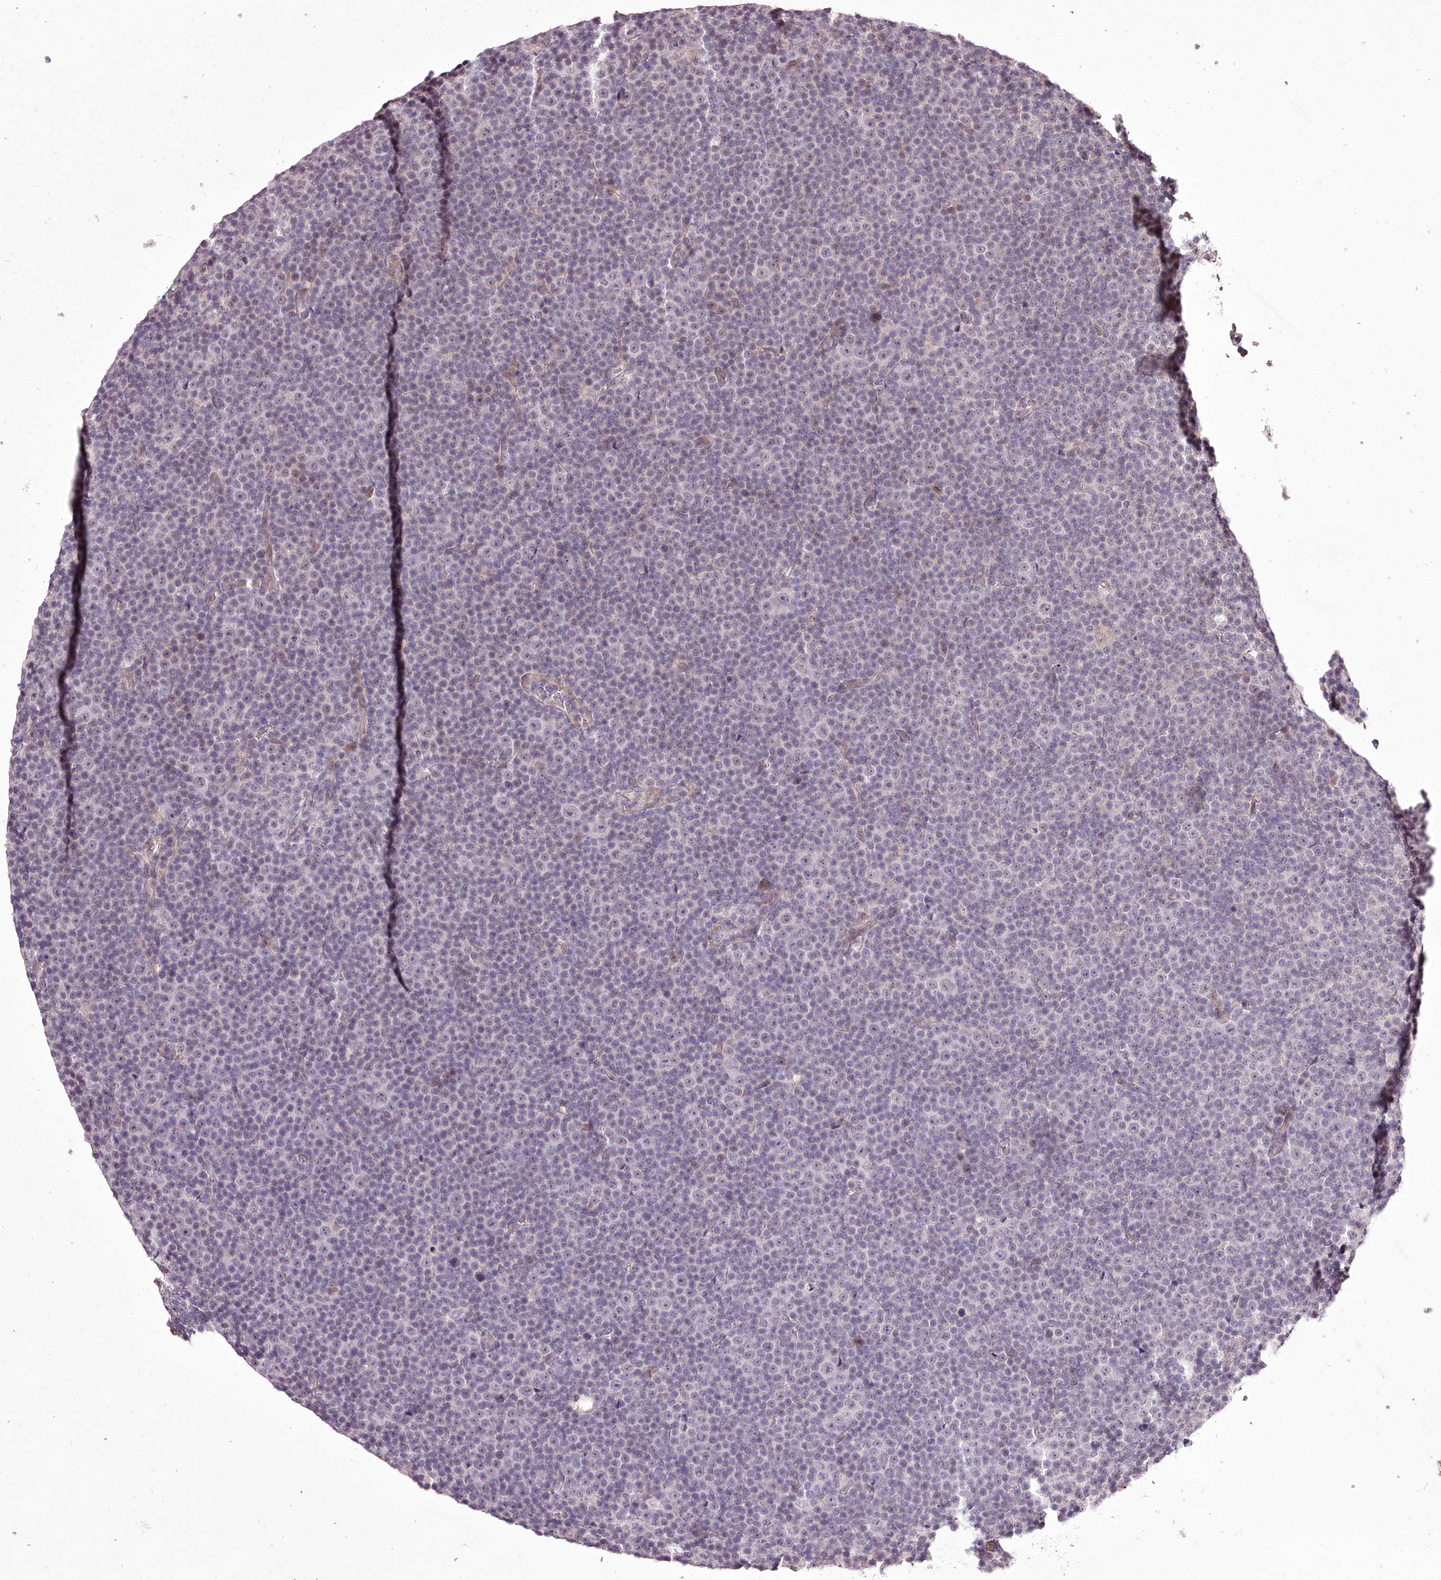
{"staining": {"intensity": "negative", "quantity": "none", "location": "none"}, "tissue": "lymphoma", "cell_type": "Tumor cells", "image_type": "cancer", "snomed": [{"axis": "morphology", "description": "Malignant lymphoma, non-Hodgkin's type, Low grade"}, {"axis": "topography", "description": "Lymph node"}], "caption": "Human lymphoma stained for a protein using IHC shows no expression in tumor cells.", "gene": "ADRA1D", "patient": {"sex": "female", "age": 67}}